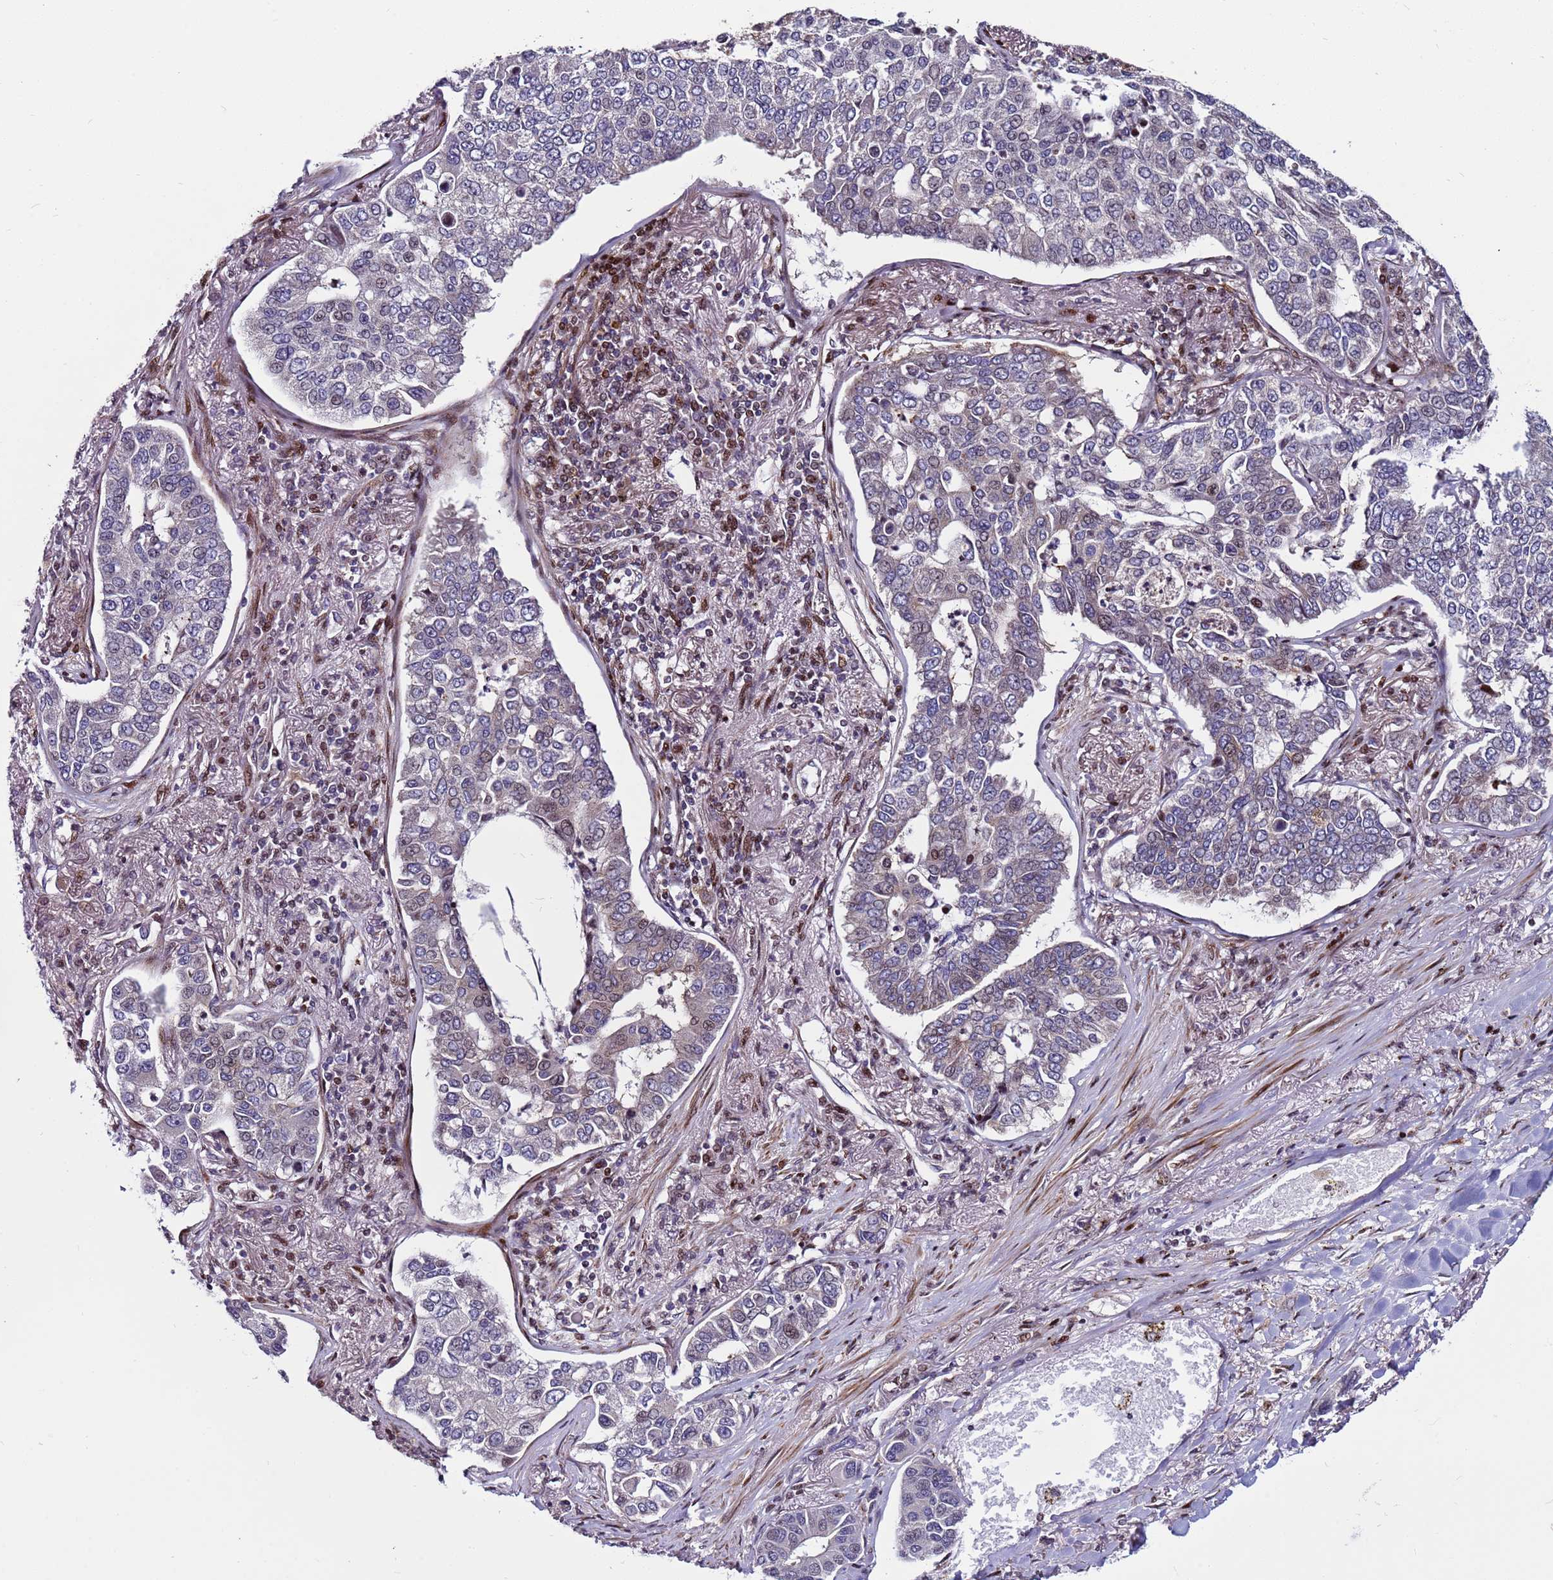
{"staining": {"intensity": "moderate", "quantity": "<25%", "location": "nuclear"}, "tissue": "lung cancer", "cell_type": "Tumor cells", "image_type": "cancer", "snomed": [{"axis": "morphology", "description": "Adenocarcinoma, NOS"}, {"axis": "topography", "description": "Lung"}], "caption": "Lung cancer (adenocarcinoma) stained for a protein (brown) shows moderate nuclear positive positivity in about <25% of tumor cells.", "gene": "WBP11", "patient": {"sex": "male", "age": 49}}